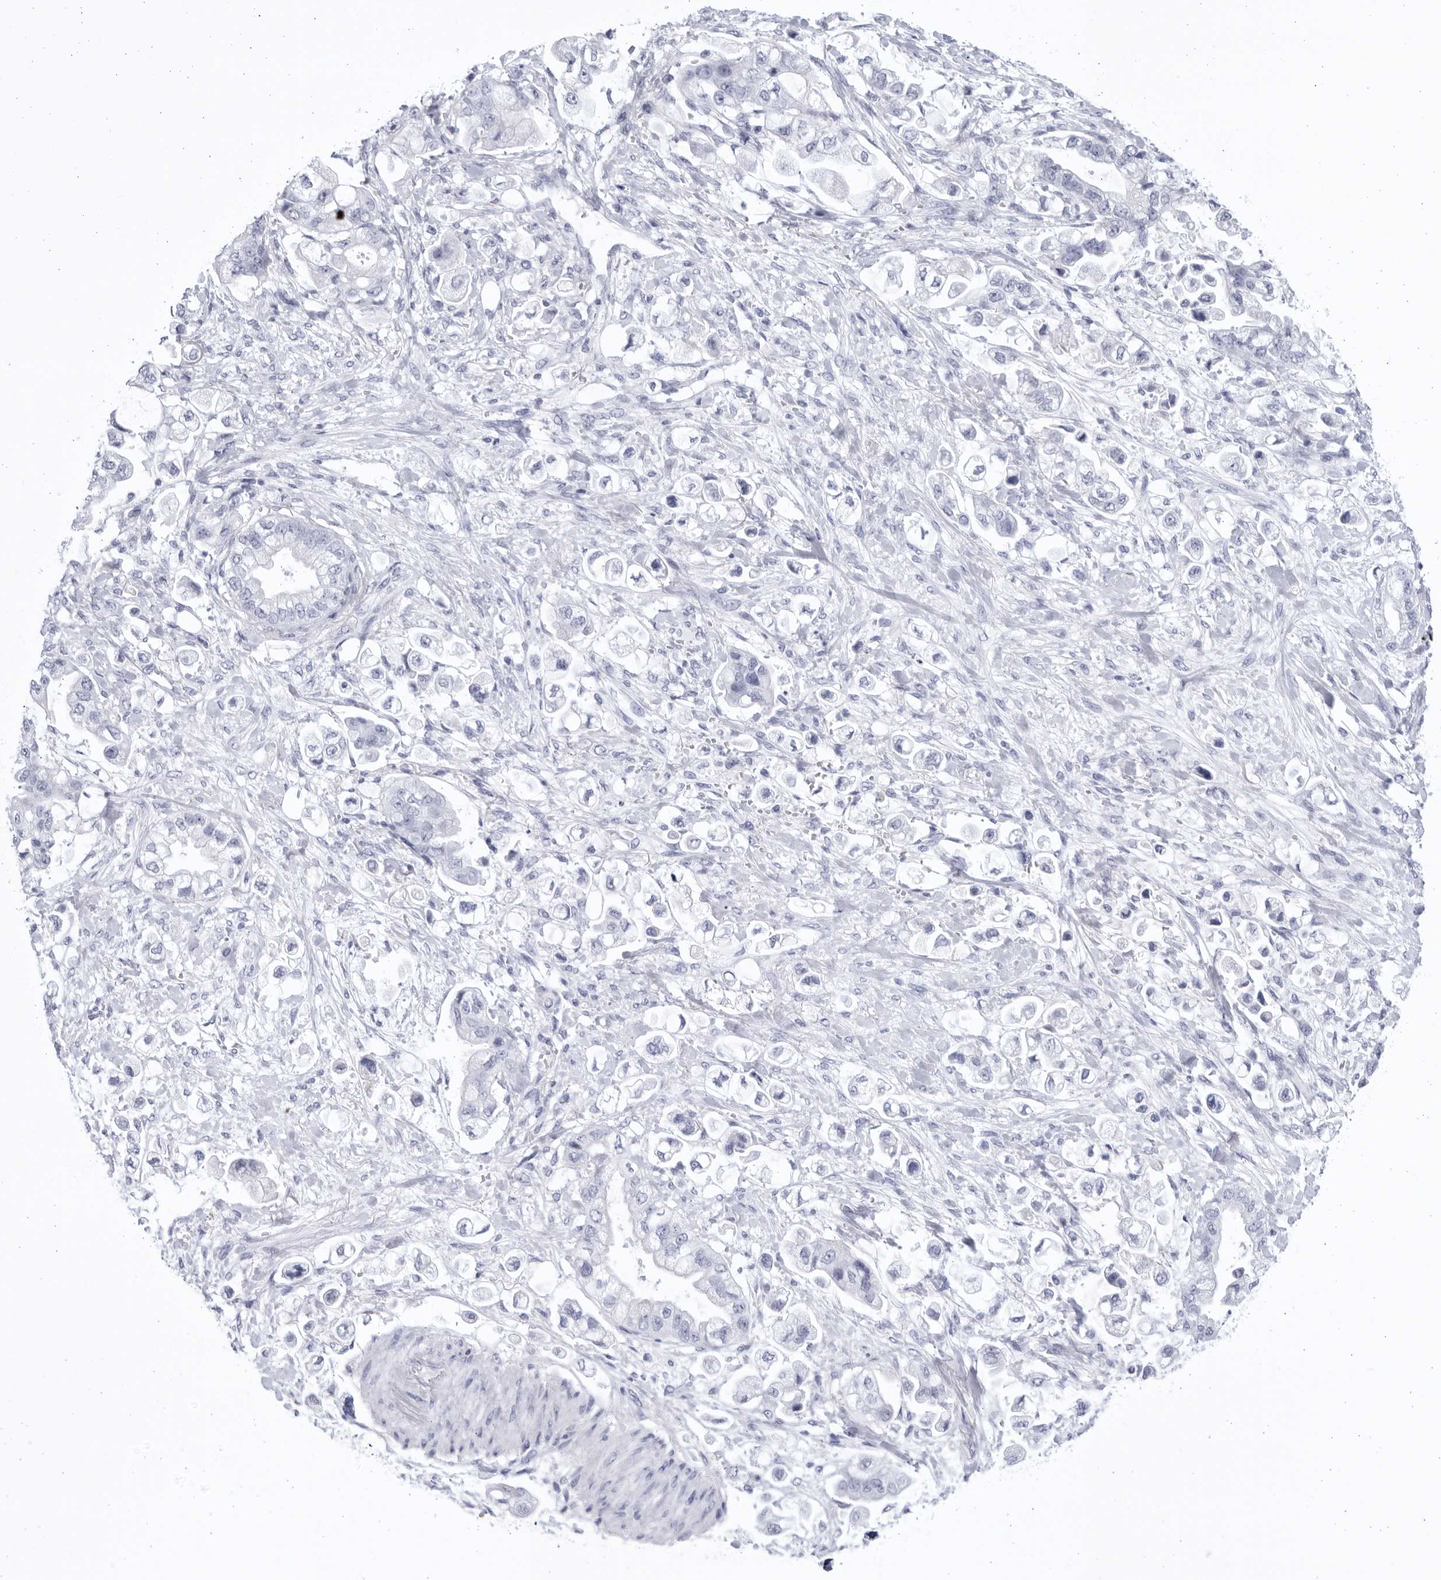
{"staining": {"intensity": "negative", "quantity": "none", "location": "none"}, "tissue": "stomach cancer", "cell_type": "Tumor cells", "image_type": "cancer", "snomed": [{"axis": "morphology", "description": "Adenocarcinoma, NOS"}, {"axis": "topography", "description": "Stomach"}], "caption": "An immunohistochemistry (IHC) photomicrograph of stomach adenocarcinoma is shown. There is no staining in tumor cells of stomach adenocarcinoma. Brightfield microscopy of immunohistochemistry (IHC) stained with DAB (brown) and hematoxylin (blue), captured at high magnification.", "gene": "CCDC181", "patient": {"sex": "male", "age": 62}}